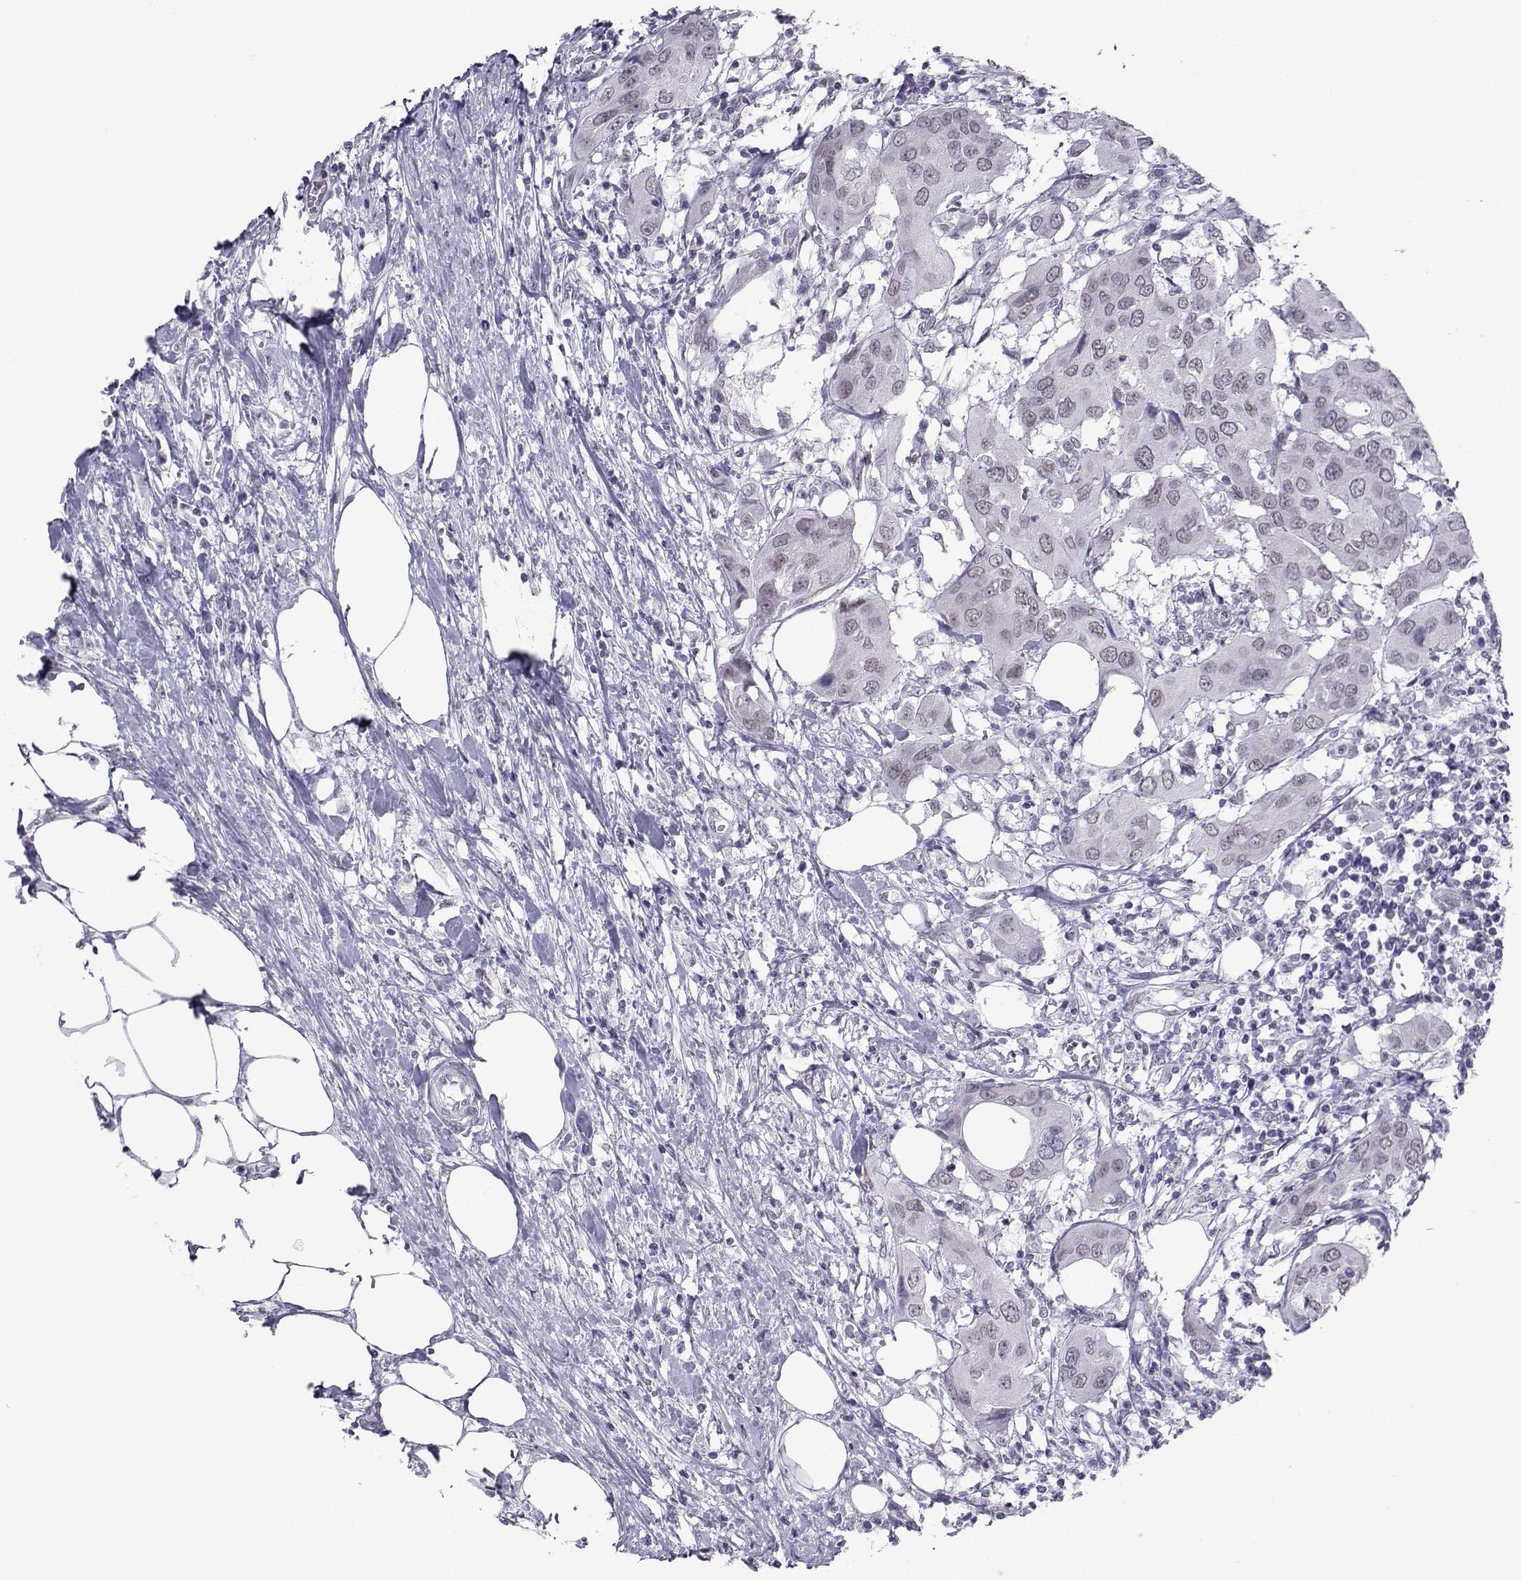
{"staining": {"intensity": "negative", "quantity": "none", "location": "none"}, "tissue": "urothelial cancer", "cell_type": "Tumor cells", "image_type": "cancer", "snomed": [{"axis": "morphology", "description": "Urothelial carcinoma, NOS"}, {"axis": "morphology", "description": "Urothelial carcinoma, High grade"}, {"axis": "topography", "description": "Urinary bladder"}], "caption": "This is a photomicrograph of IHC staining of urothelial cancer, which shows no expression in tumor cells. (DAB immunohistochemistry visualized using brightfield microscopy, high magnification).", "gene": "LORICRIN", "patient": {"sex": "male", "age": 63}}